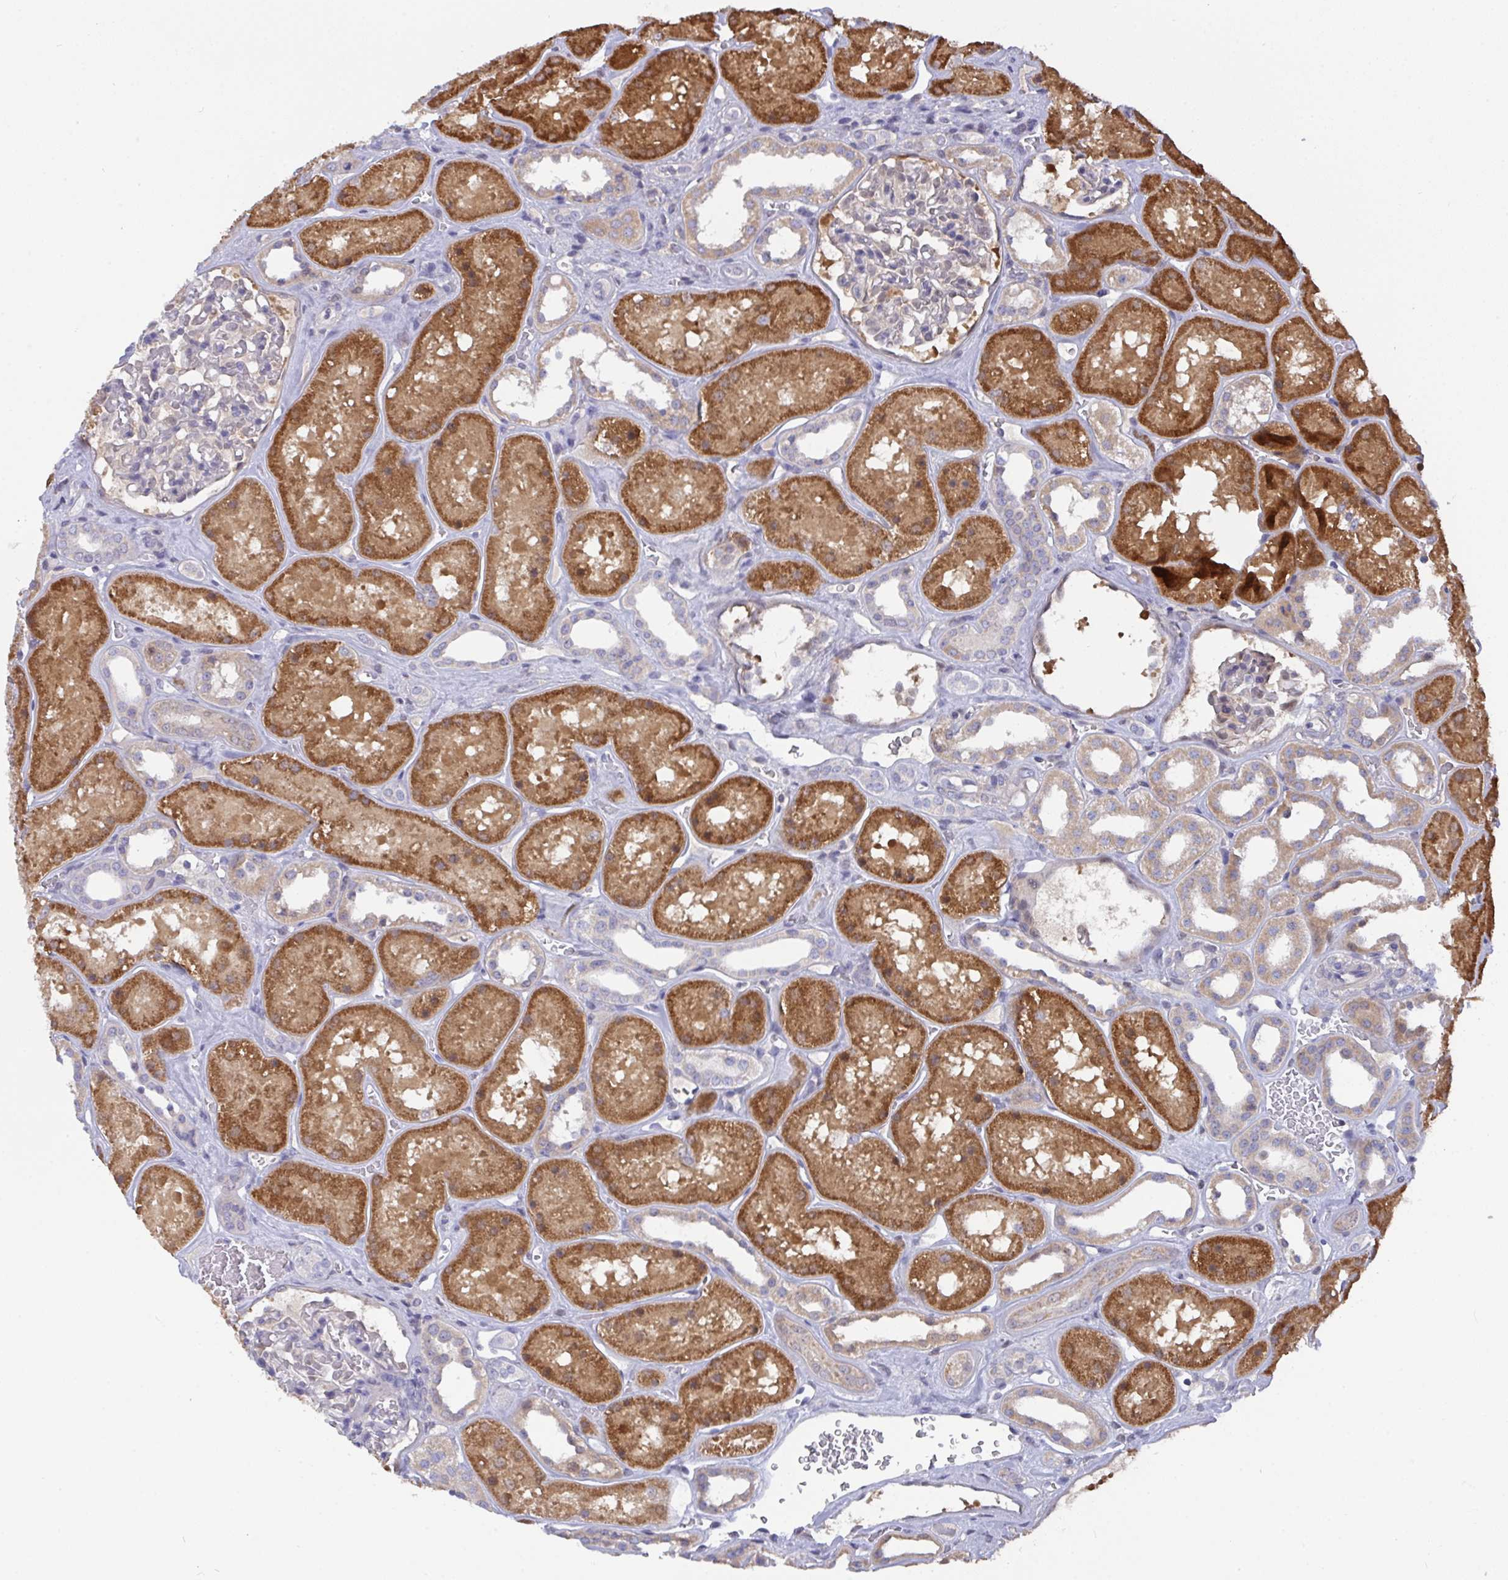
{"staining": {"intensity": "moderate", "quantity": "<25%", "location": "cytoplasmic/membranous"}, "tissue": "kidney", "cell_type": "Cells in glomeruli", "image_type": "normal", "snomed": [{"axis": "morphology", "description": "Normal tissue, NOS"}, {"axis": "topography", "description": "Kidney"}], "caption": "This image reveals immunohistochemistry (IHC) staining of unremarkable kidney, with low moderate cytoplasmic/membranous expression in about <25% of cells in glomeruli.", "gene": "L3HYPDH", "patient": {"sex": "female", "age": 41}}